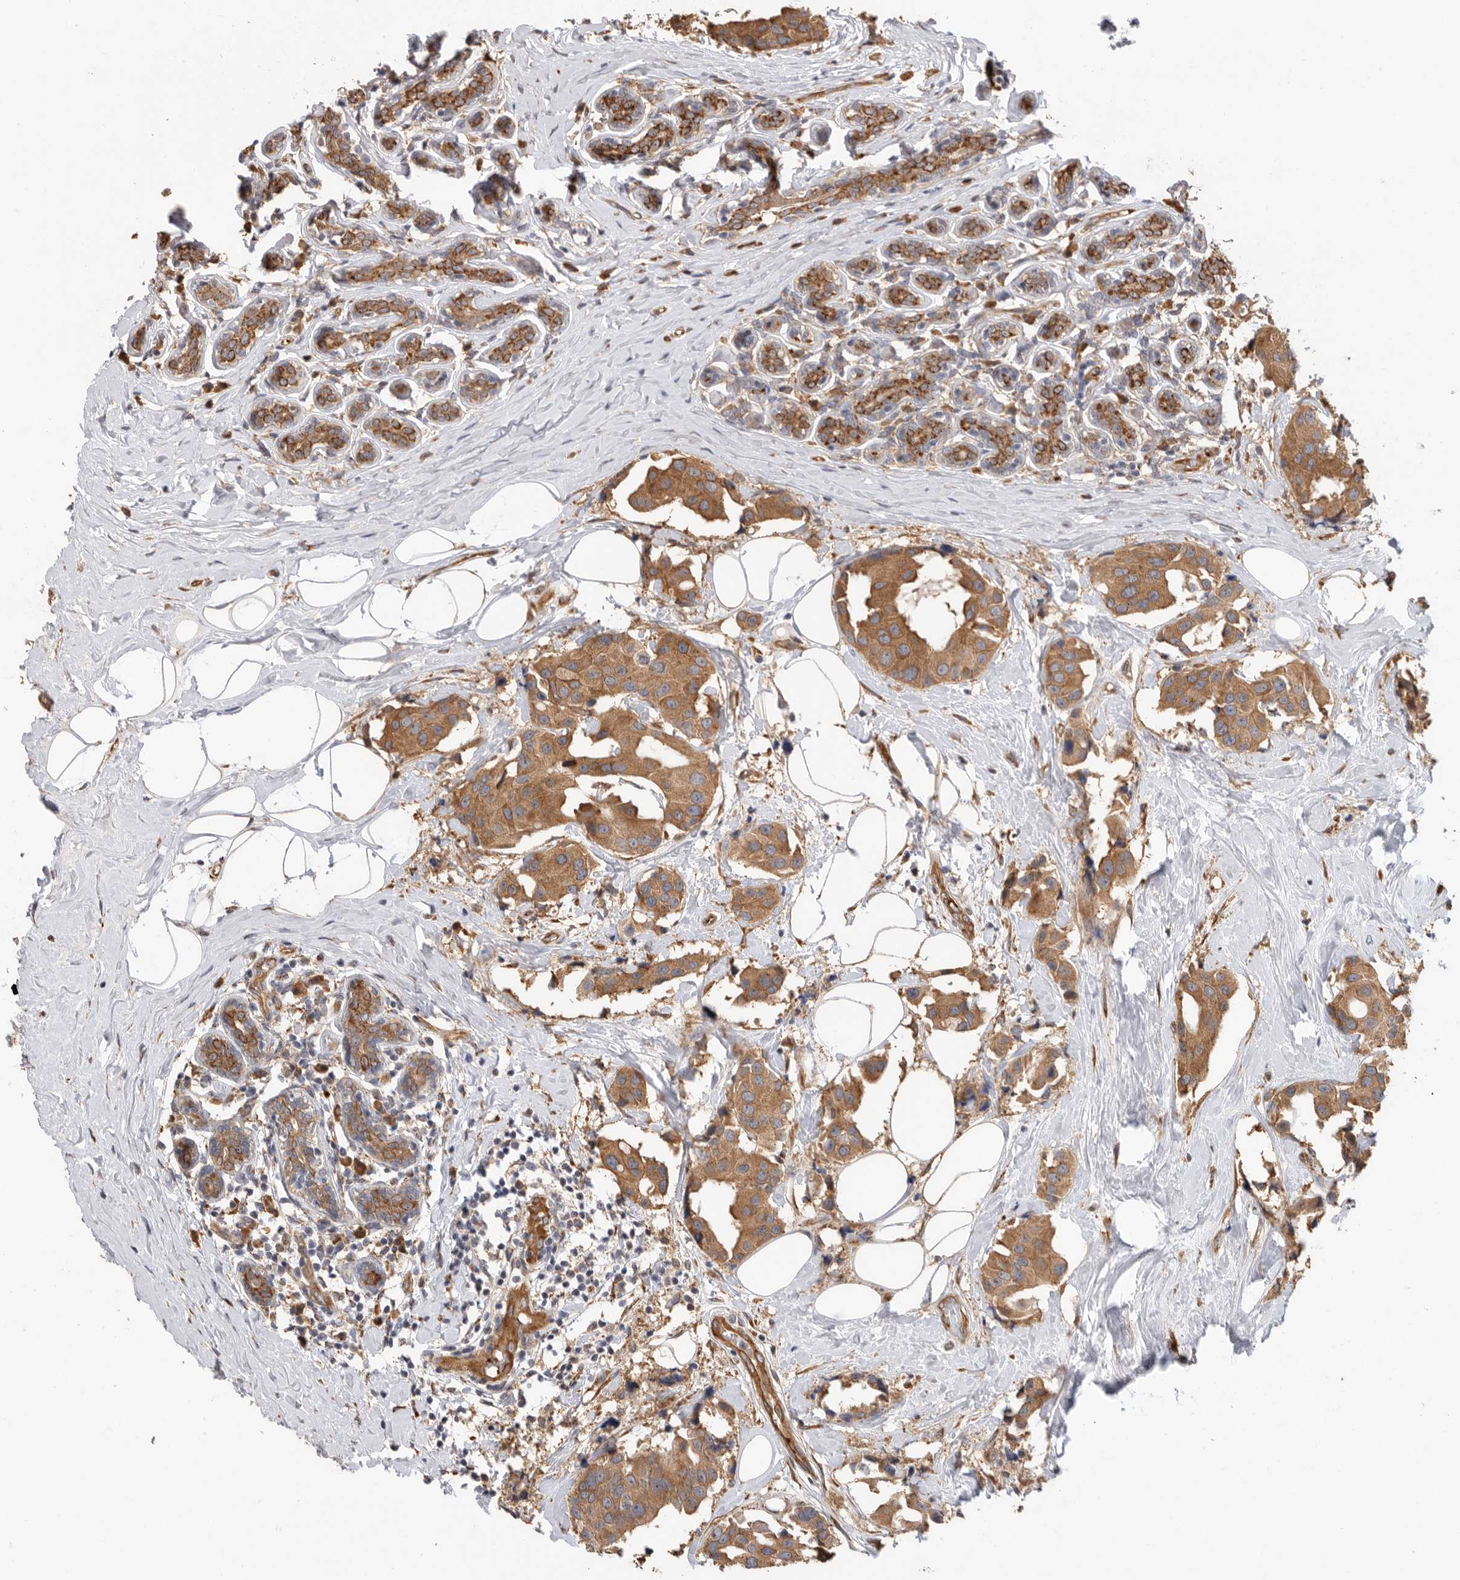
{"staining": {"intensity": "moderate", "quantity": ">75%", "location": "cytoplasmic/membranous"}, "tissue": "breast cancer", "cell_type": "Tumor cells", "image_type": "cancer", "snomed": [{"axis": "morphology", "description": "Normal tissue, NOS"}, {"axis": "morphology", "description": "Duct carcinoma"}, {"axis": "topography", "description": "Breast"}], "caption": "A brown stain shows moderate cytoplasmic/membranous positivity of a protein in human breast invasive ductal carcinoma tumor cells. The protein is shown in brown color, while the nuclei are stained blue.", "gene": "CDC42BPB", "patient": {"sex": "female", "age": 39}}